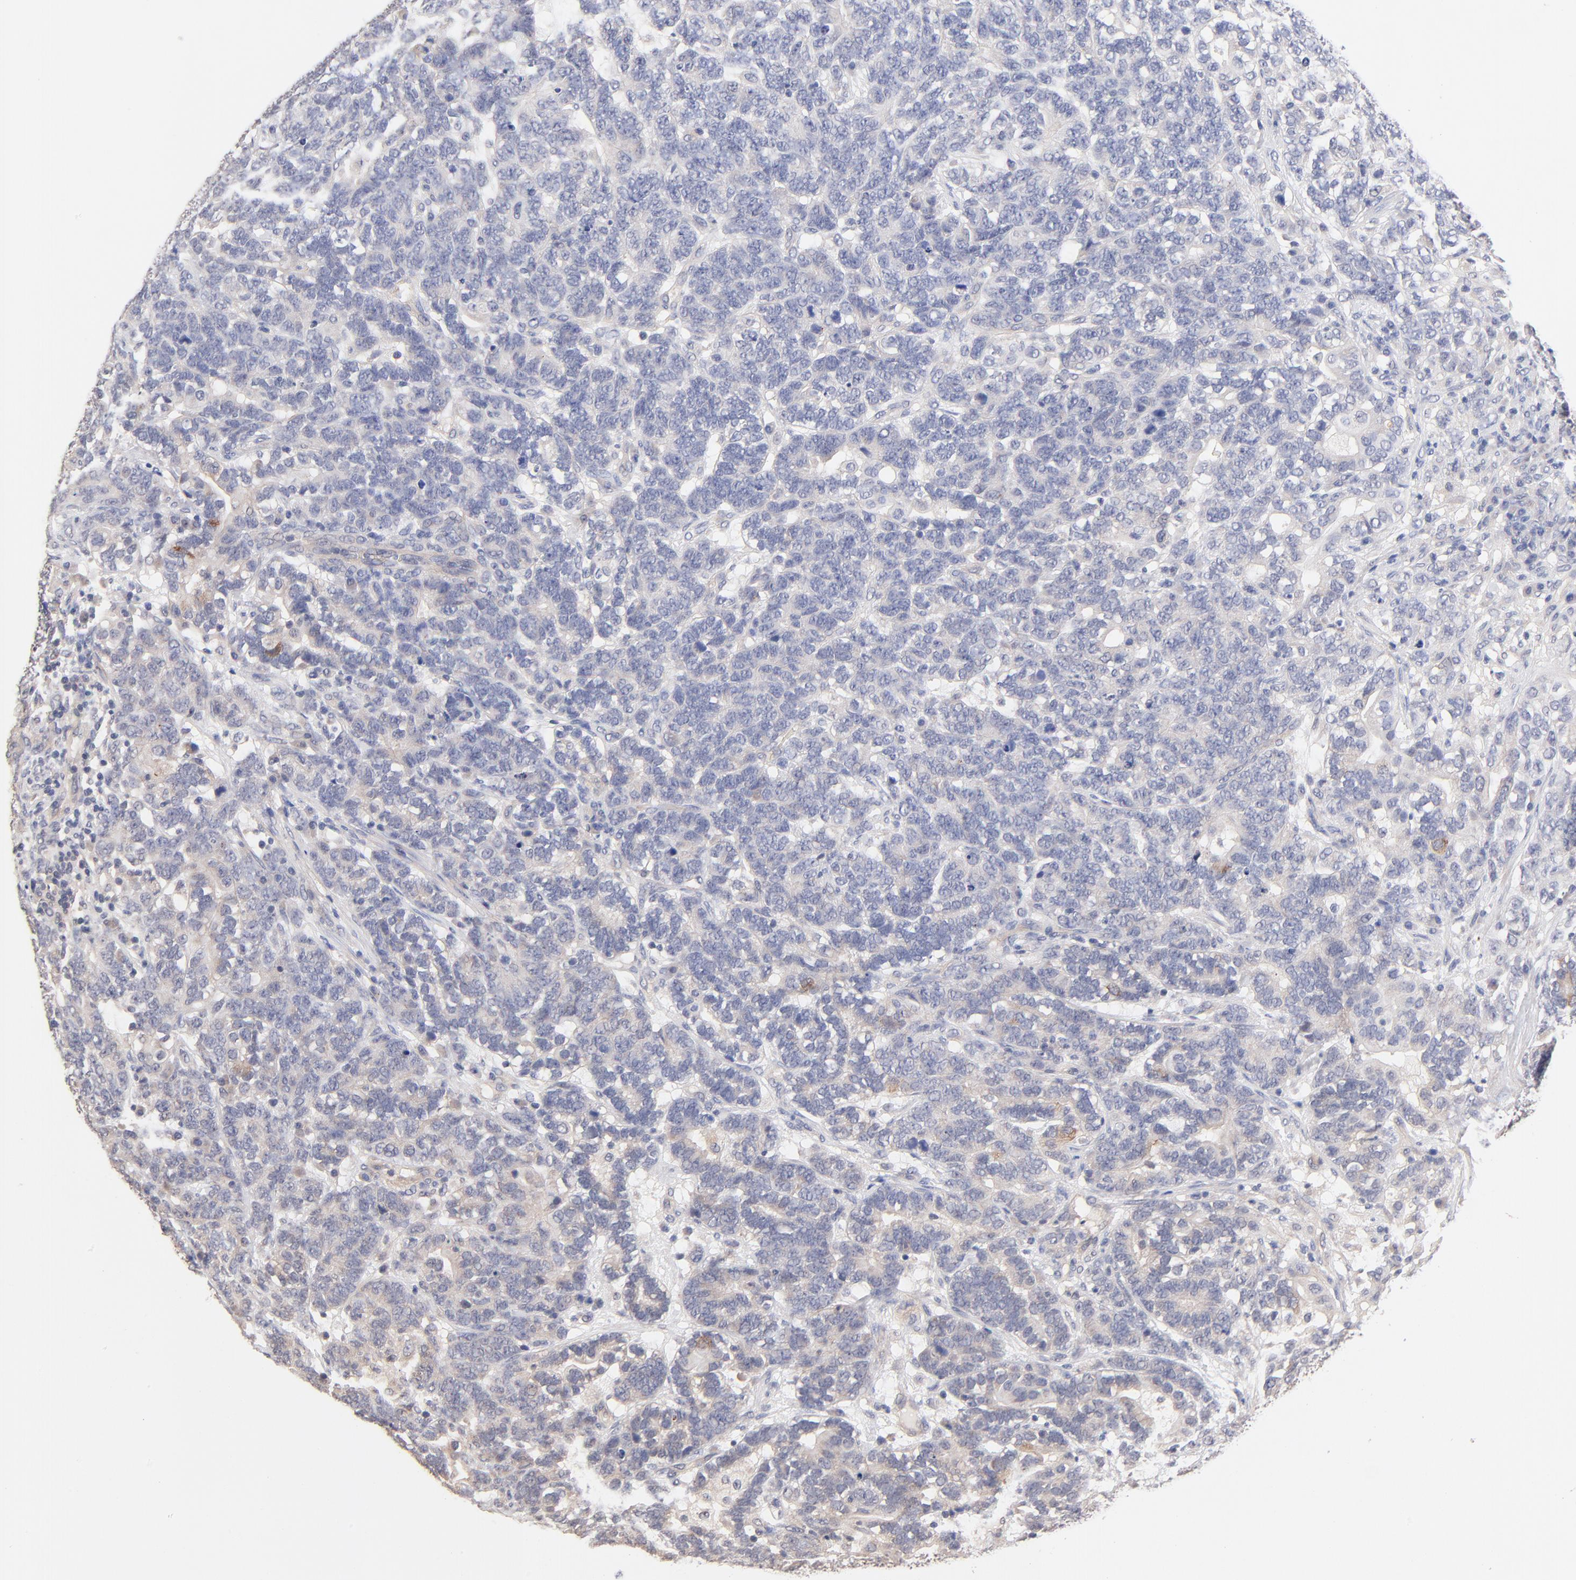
{"staining": {"intensity": "negative", "quantity": "none", "location": "none"}, "tissue": "testis cancer", "cell_type": "Tumor cells", "image_type": "cancer", "snomed": [{"axis": "morphology", "description": "Carcinoma, Embryonal, NOS"}, {"axis": "topography", "description": "Testis"}], "caption": "Image shows no significant protein expression in tumor cells of testis cancer (embryonal carcinoma).", "gene": "RIBC2", "patient": {"sex": "male", "age": 26}}